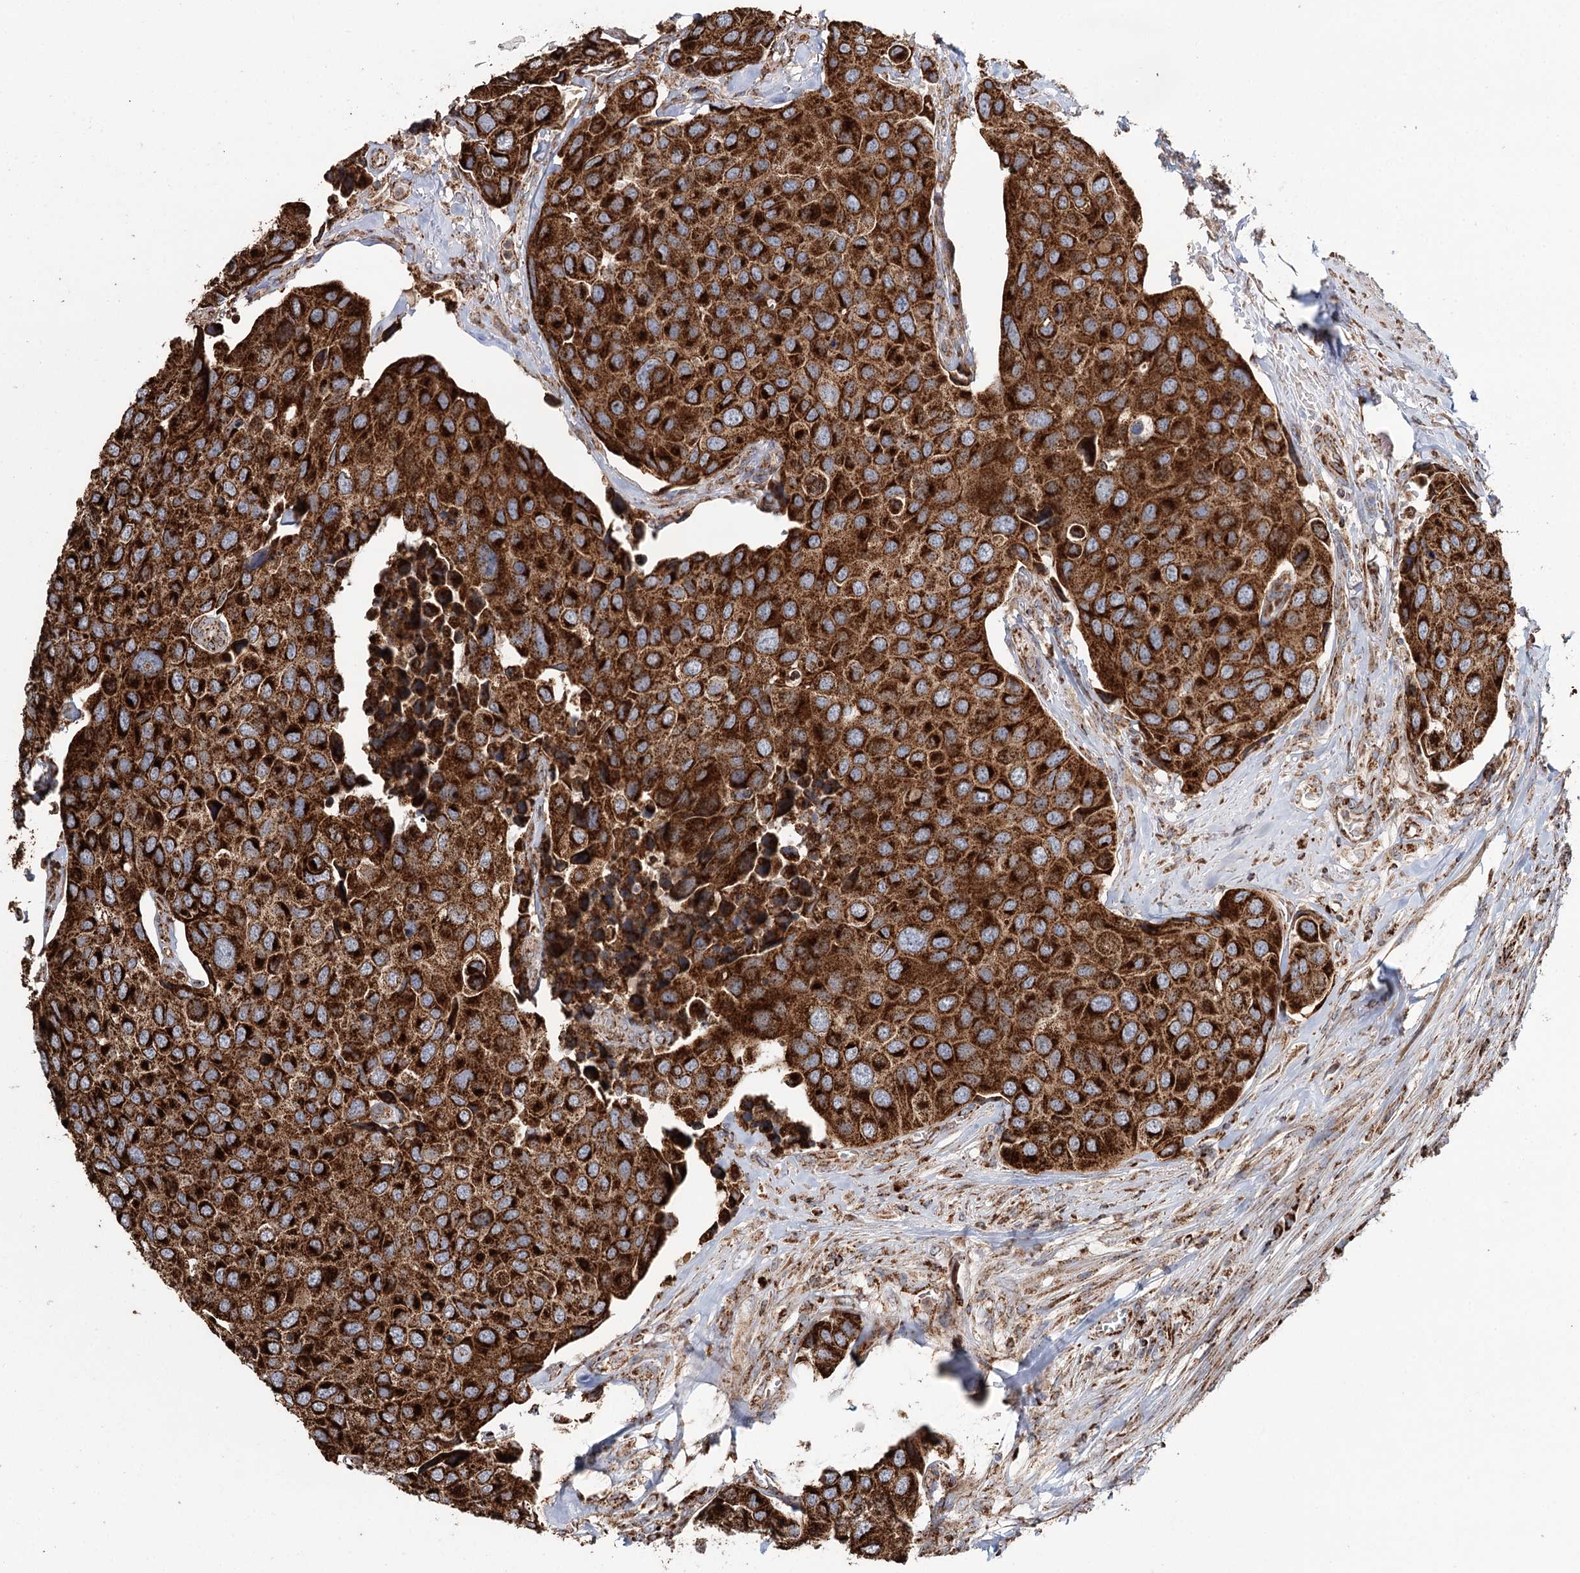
{"staining": {"intensity": "strong", "quantity": ">75%", "location": "cytoplasmic/membranous"}, "tissue": "urothelial cancer", "cell_type": "Tumor cells", "image_type": "cancer", "snomed": [{"axis": "morphology", "description": "Urothelial carcinoma, High grade"}, {"axis": "topography", "description": "Urinary bladder"}], "caption": "An image showing strong cytoplasmic/membranous staining in about >75% of tumor cells in urothelial cancer, as visualized by brown immunohistochemical staining.", "gene": "APH1A", "patient": {"sex": "male", "age": 74}}